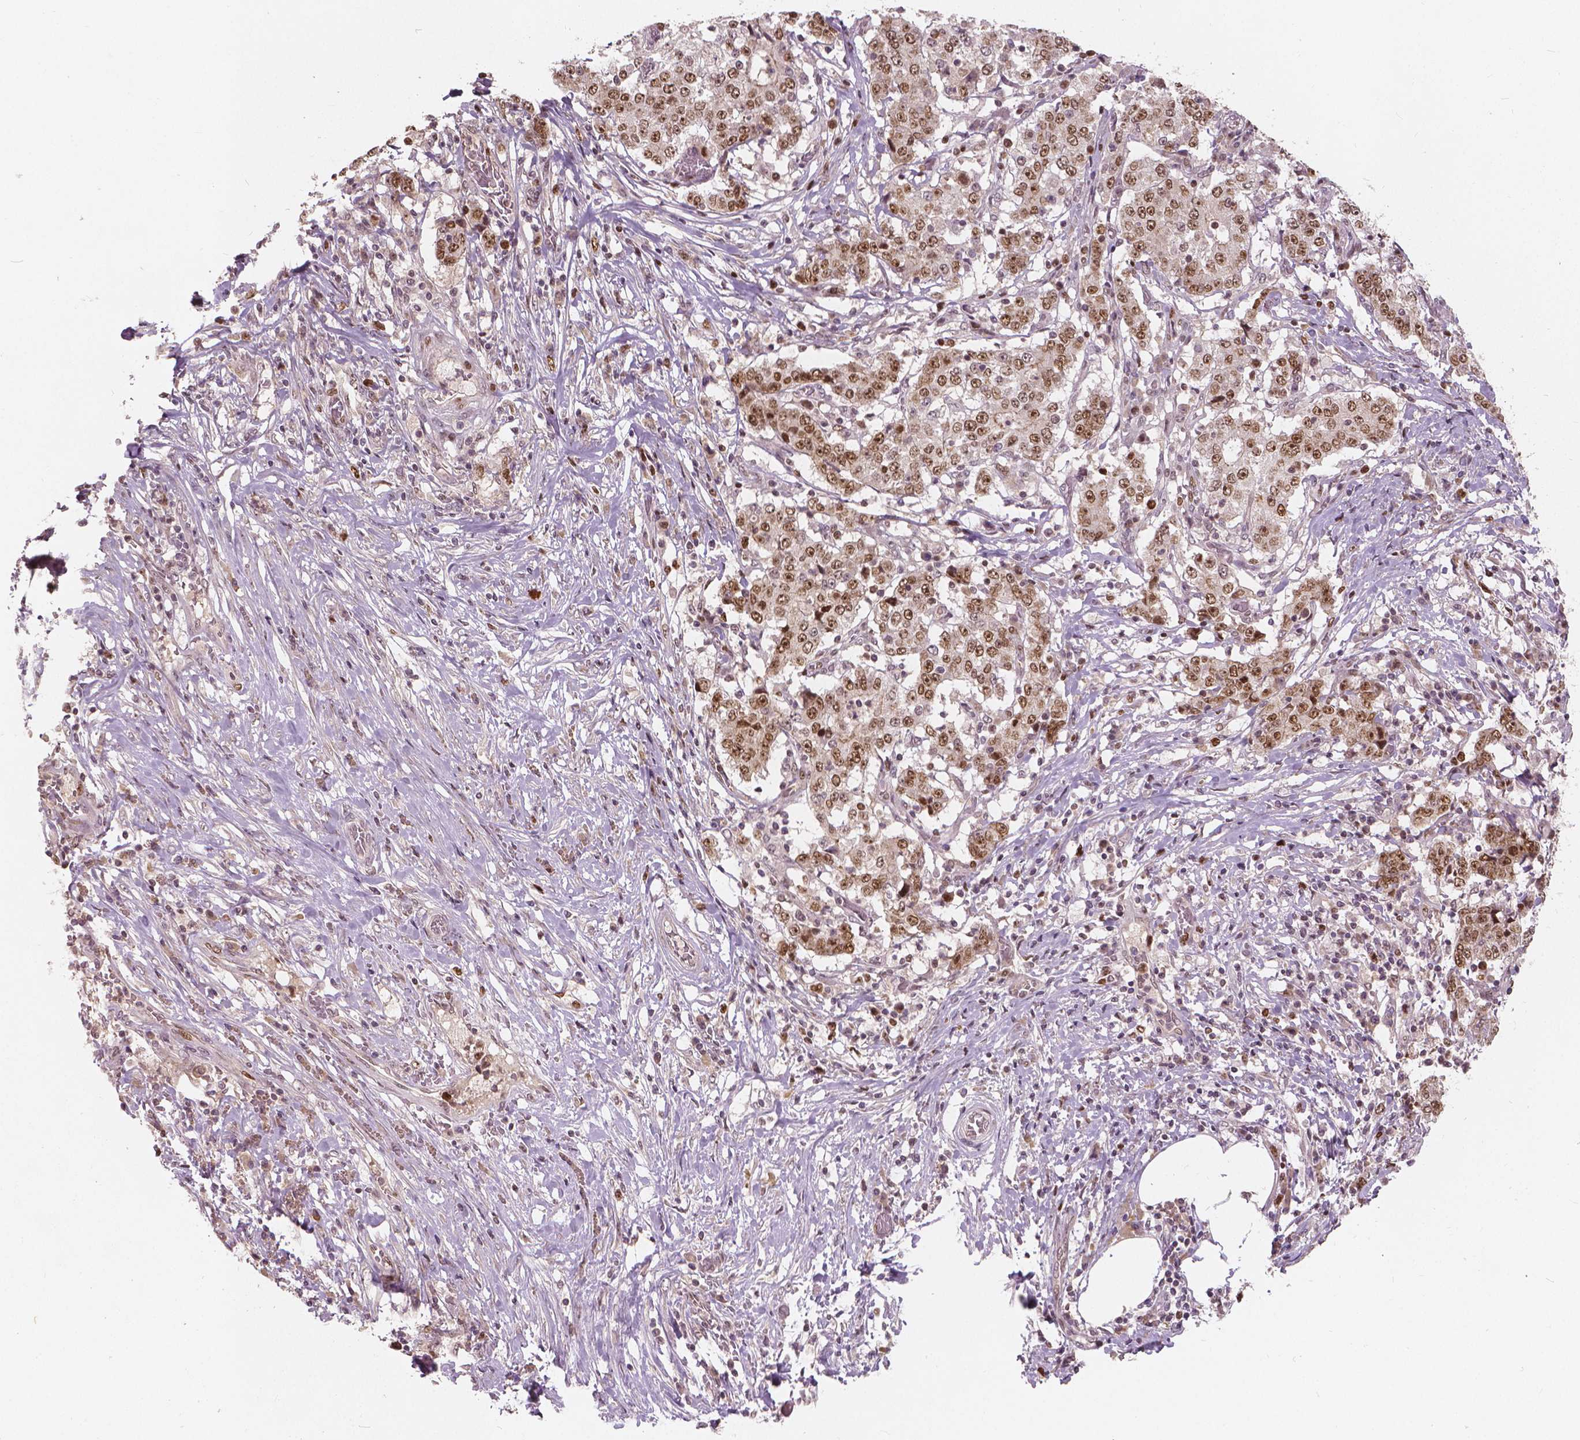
{"staining": {"intensity": "moderate", "quantity": ">75%", "location": "nuclear"}, "tissue": "stomach cancer", "cell_type": "Tumor cells", "image_type": "cancer", "snomed": [{"axis": "morphology", "description": "Adenocarcinoma, NOS"}, {"axis": "topography", "description": "Stomach"}], "caption": "This is an image of immunohistochemistry staining of adenocarcinoma (stomach), which shows moderate staining in the nuclear of tumor cells.", "gene": "NSD2", "patient": {"sex": "male", "age": 59}}